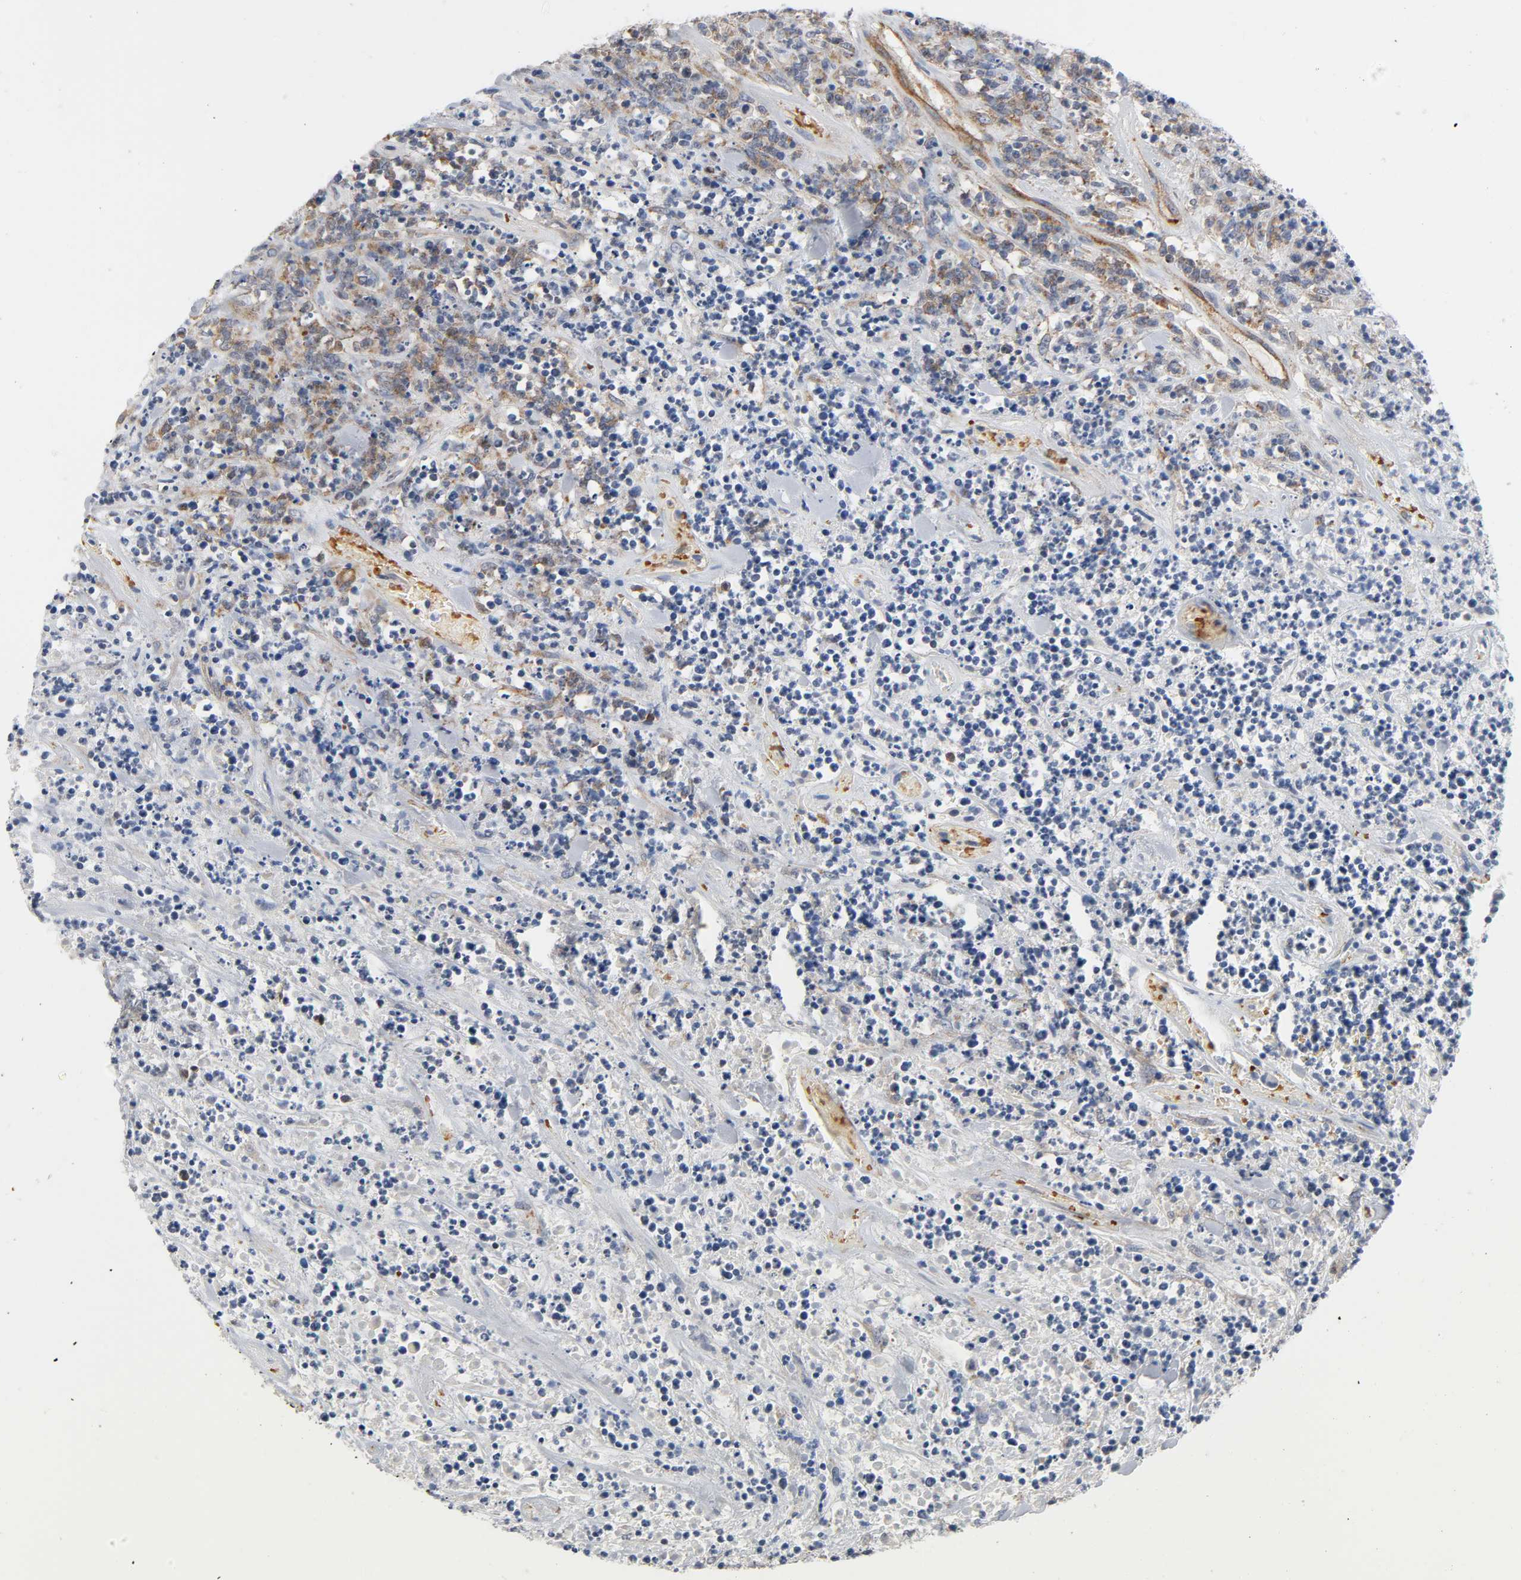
{"staining": {"intensity": "negative", "quantity": "none", "location": "none"}, "tissue": "lymphoma", "cell_type": "Tumor cells", "image_type": "cancer", "snomed": [{"axis": "morphology", "description": "Malignant lymphoma, non-Hodgkin's type, High grade"}, {"axis": "topography", "description": "Soft tissue"}], "caption": "Tumor cells are negative for protein expression in human lymphoma.", "gene": "CD2AP", "patient": {"sex": "male", "age": 18}}